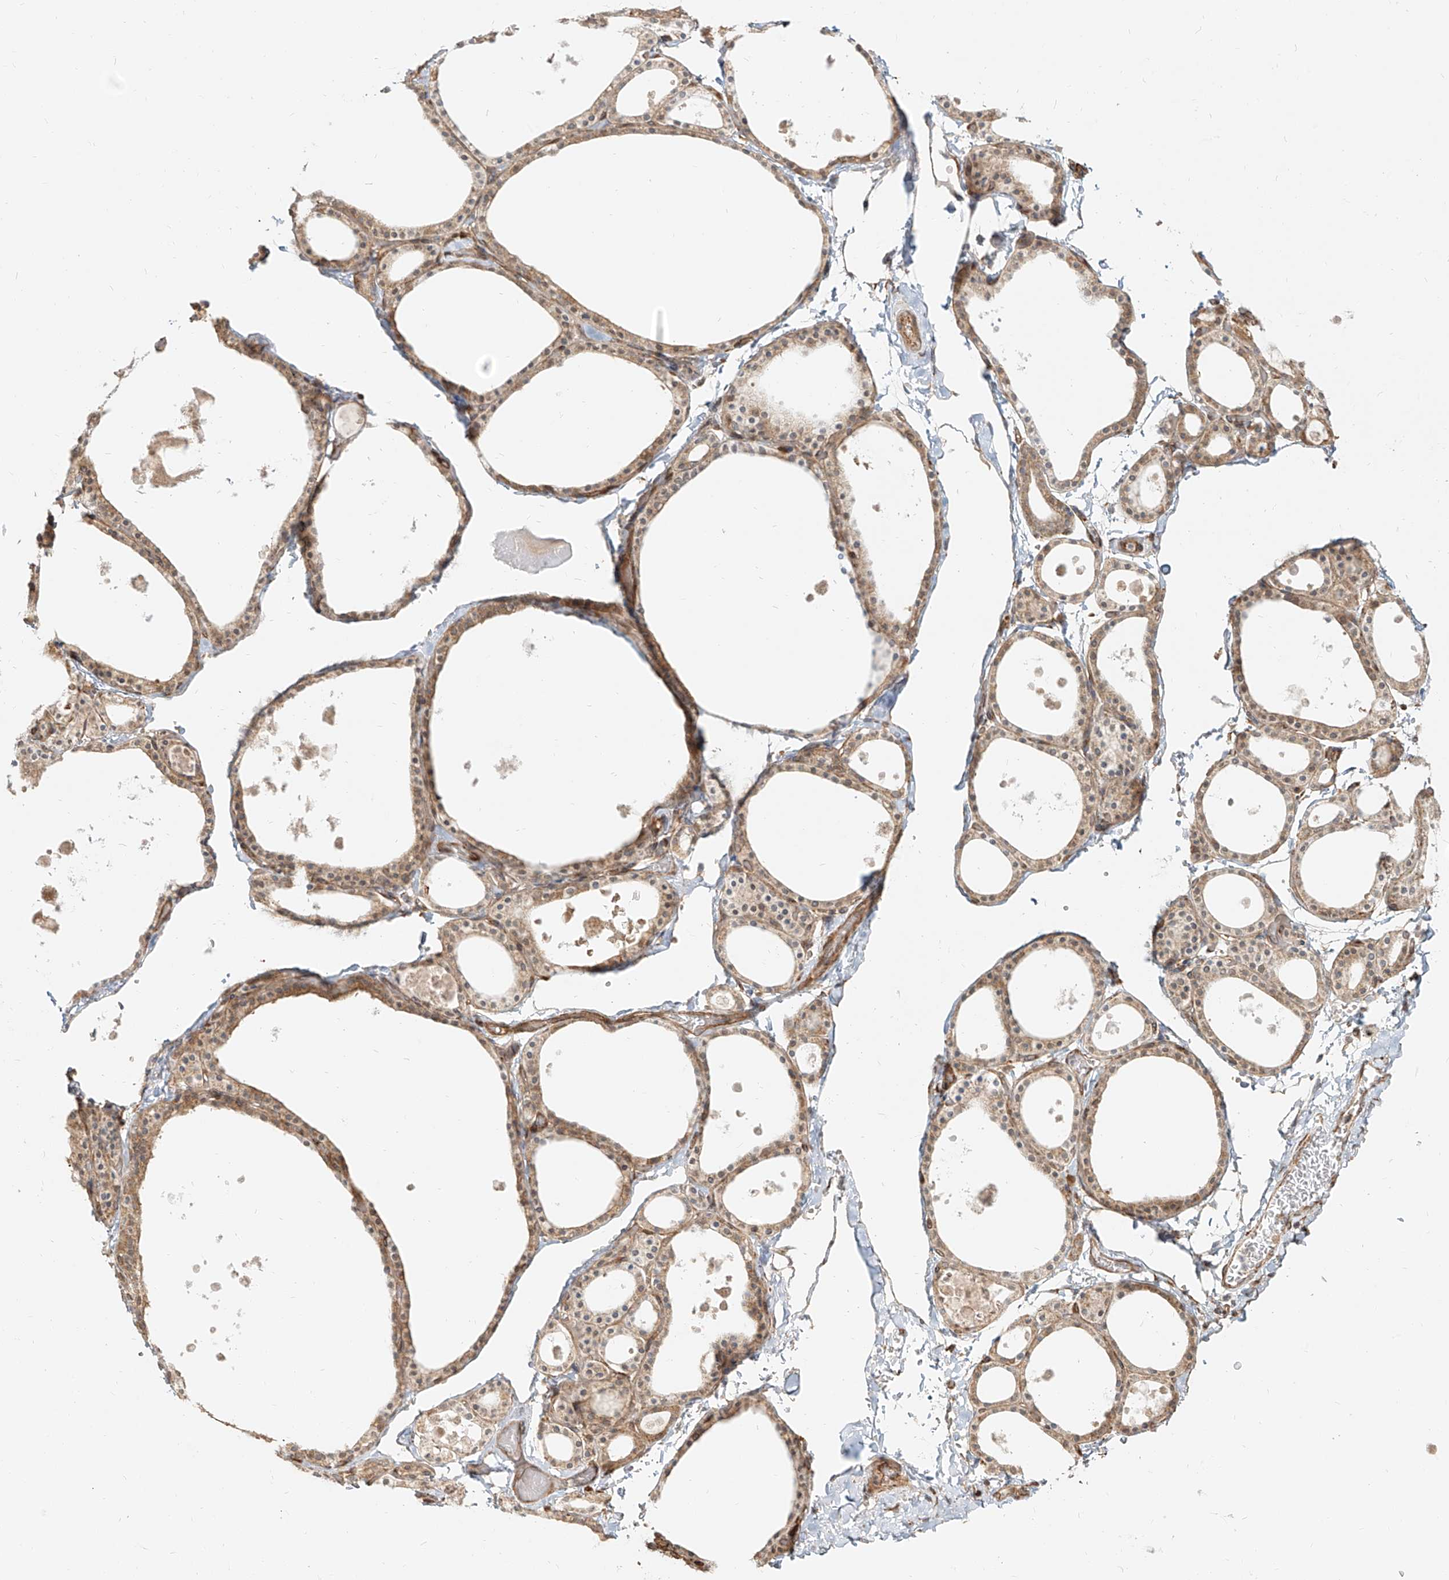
{"staining": {"intensity": "moderate", "quantity": ">75%", "location": "cytoplasmic/membranous"}, "tissue": "thyroid gland", "cell_type": "Glandular cells", "image_type": "normal", "snomed": [{"axis": "morphology", "description": "Normal tissue, NOS"}, {"axis": "topography", "description": "Thyroid gland"}], "caption": "This image displays normal thyroid gland stained with IHC to label a protein in brown. The cytoplasmic/membranous of glandular cells show moderate positivity for the protein. Nuclei are counter-stained blue.", "gene": "UBE2K", "patient": {"sex": "male", "age": 56}}